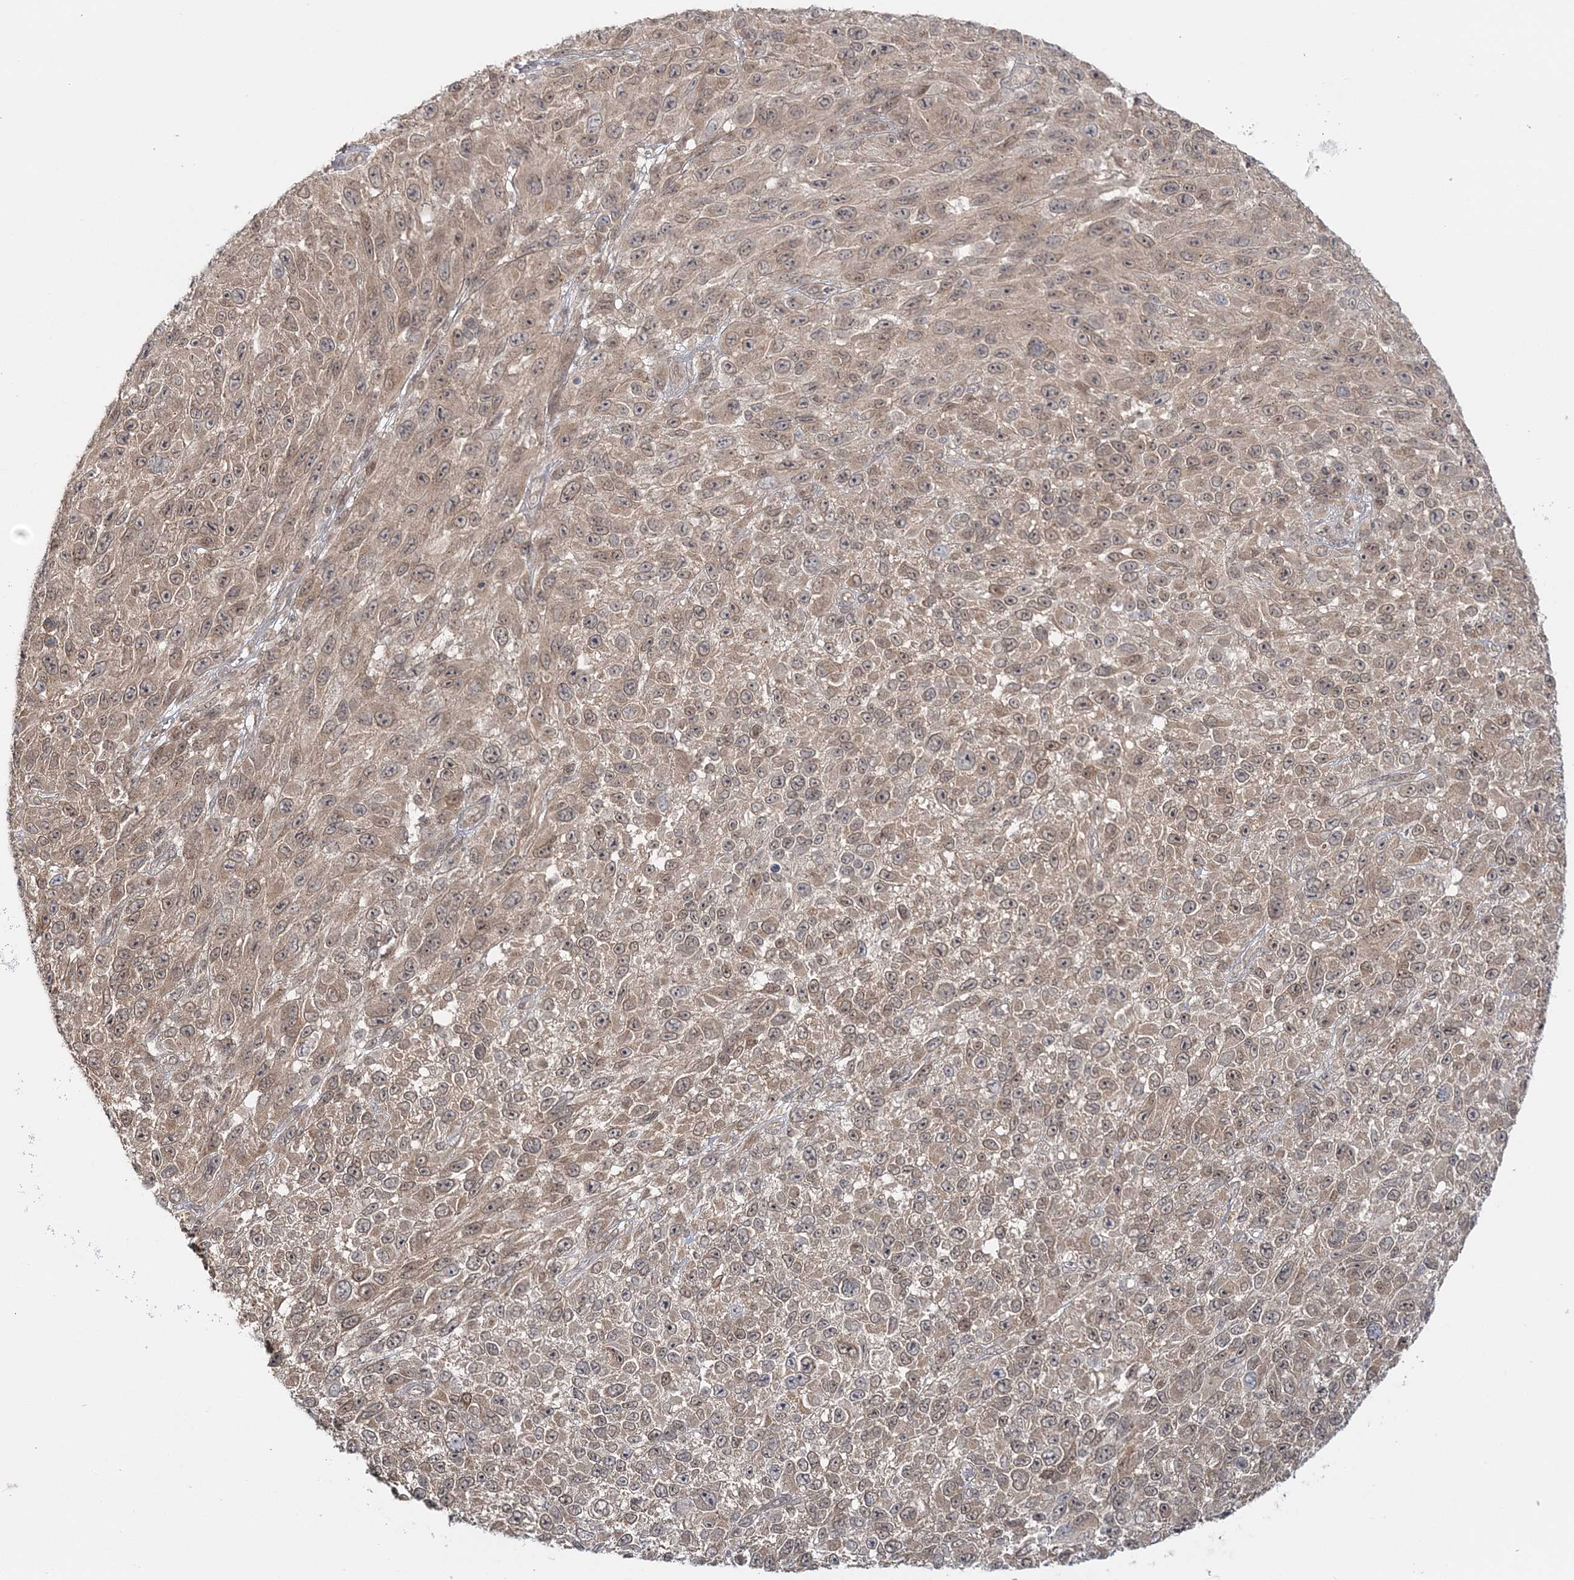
{"staining": {"intensity": "weak", "quantity": ">75%", "location": "cytoplasmic/membranous"}, "tissue": "melanoma", "cell_type": "Tumor cells", "image_type": "cancer", "snomed": [{"axis": "morphology", "description": "Malignant melanoma, NOS"}, {"axis": "topography", "description": "Skin"}], "caption": "Tumor cells display low levels of weak cytoplasmic/membranous positivity in about >75% of cells in malignant melanoma. The protein of interest is stained brown, and the nuclei are stained in blue (DAB (3,3'-diaminobenzidine) IHC with brightfield microscopy, high magnification).", "gene": "ZFAND6", "patient": {"sex": "female", "age": 96}}